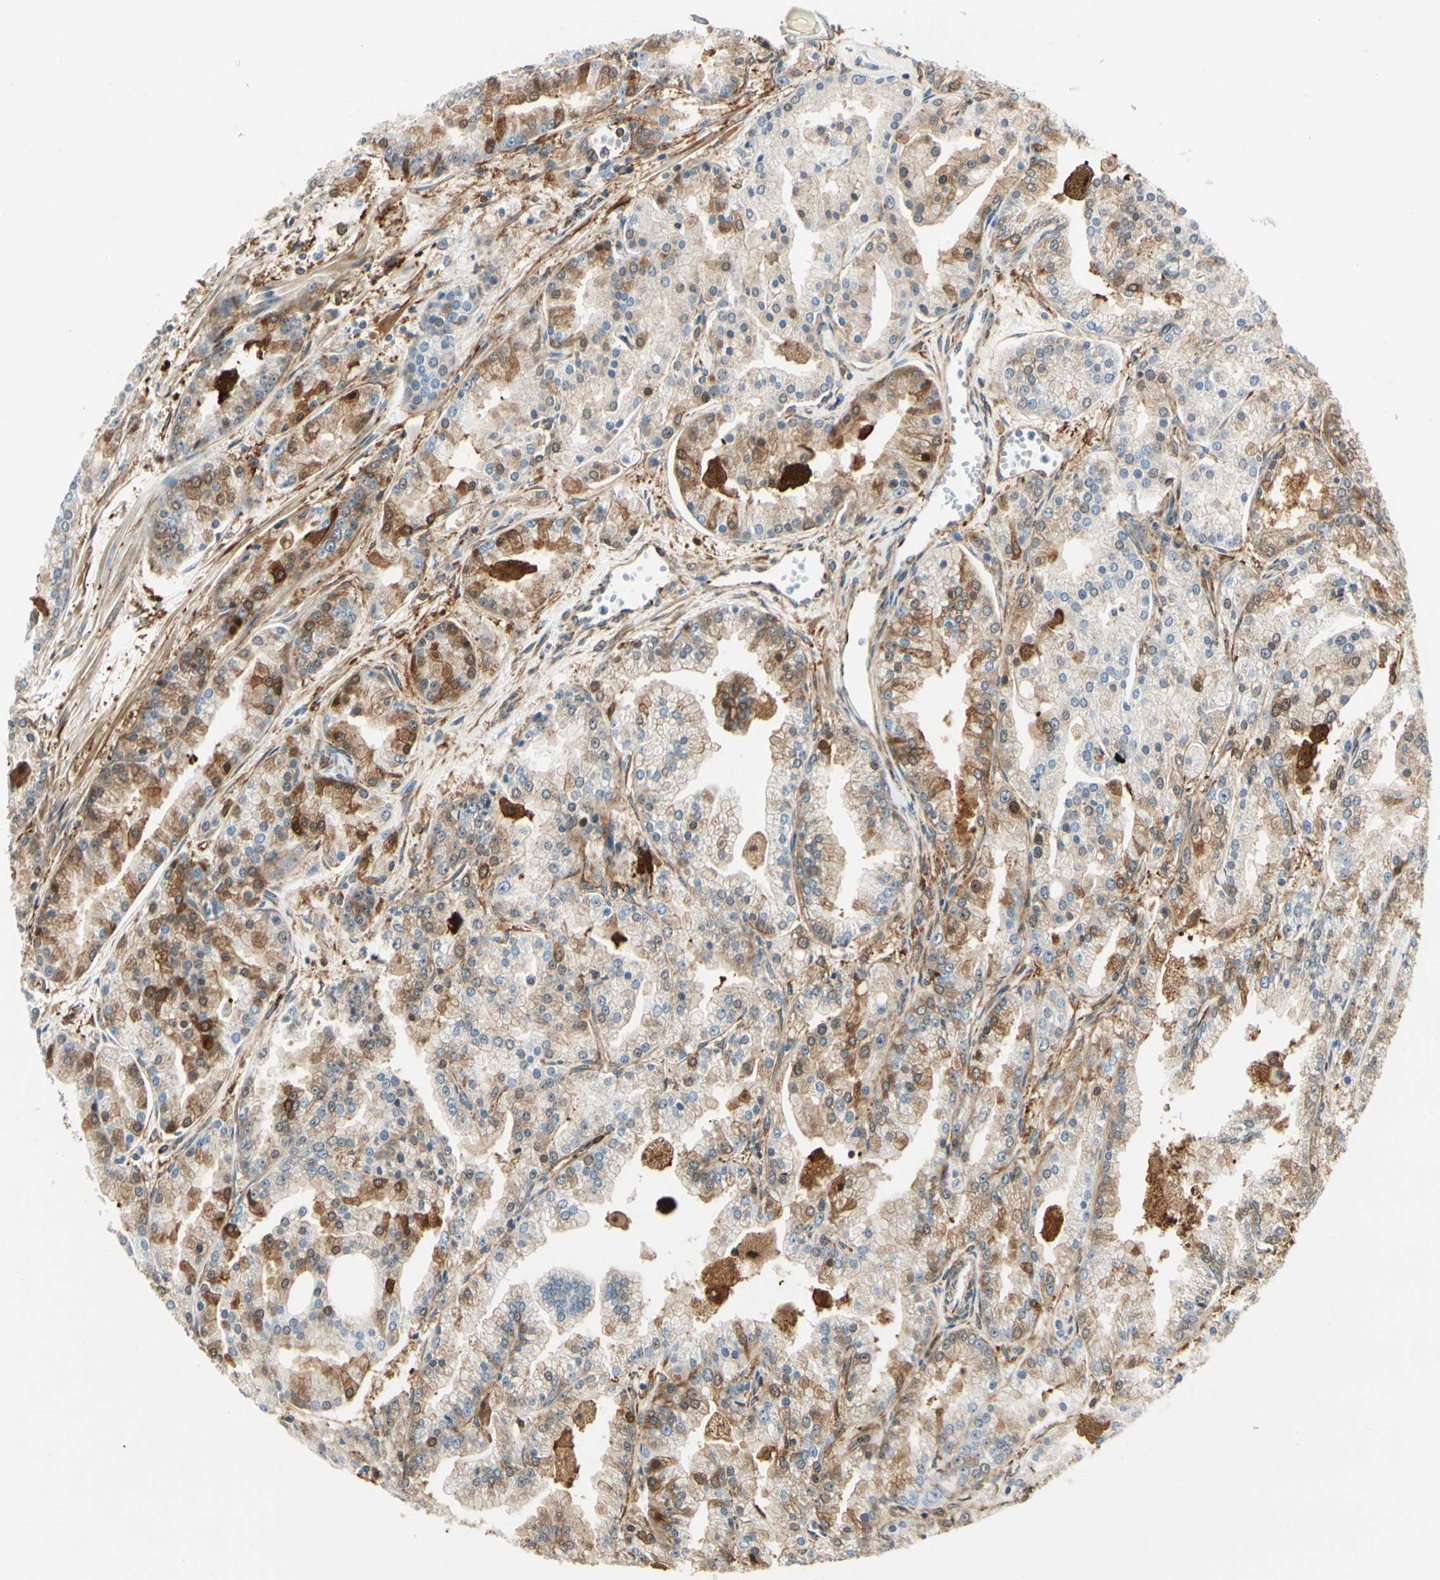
{"staining": {"intensity": "moderate", "quantity": "25%-75%", "location": "cytoplasmic/membranous"}, "tissue": "prostate cancer", "cell_type": "Tumor cells", "image_type": "cancer", "snomed": [{"axis": "morphology", "description": "Adenocarcinoma, High grade"}, {"axis": "topography", "description": "Prostate"}], "caption": "Immunohistochemistry (IHC) photomicrograph of human adenocarcinoma (high-grade) (prostate) stained for a protein (brown), which shows medium levels of moderate cytoplasmic/membranous expression in approximately 25%-75% of tumor cells.", "gene": "FTH1", "patient": {"sex": "male", "age": 61}}